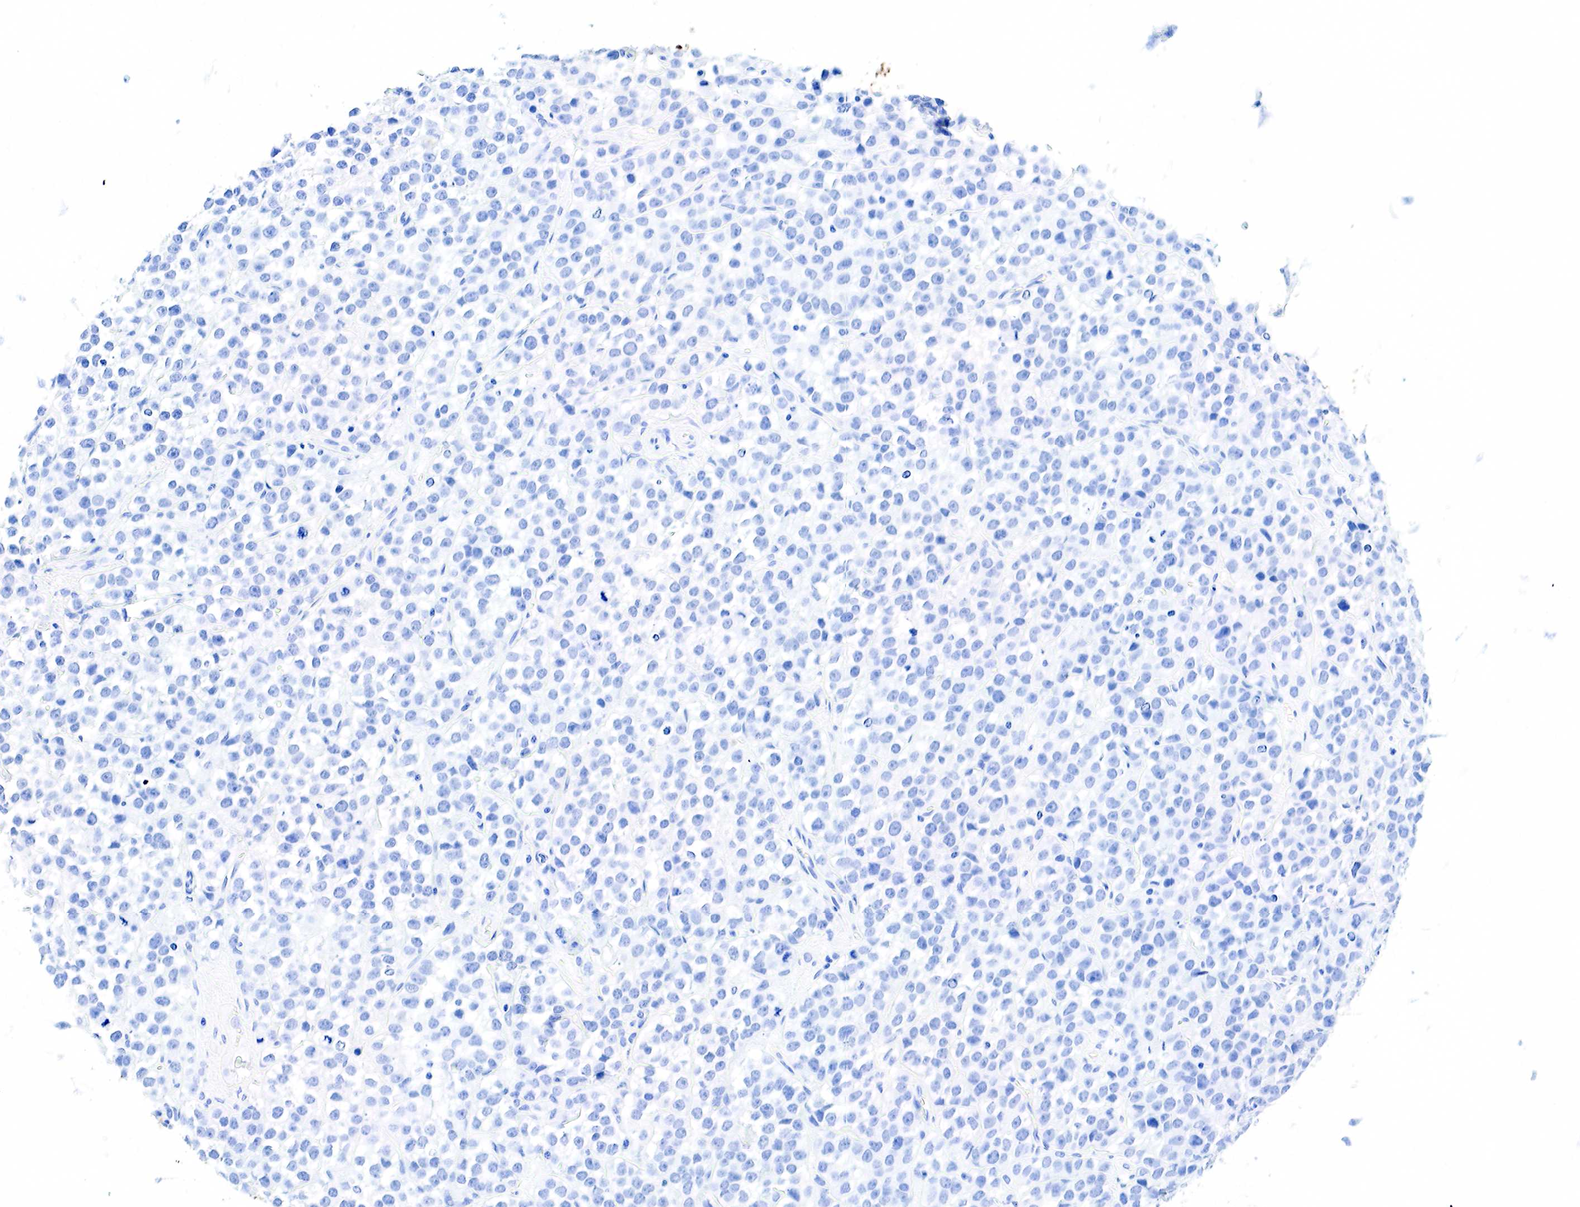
{"staining": {"intensity": "negative", "quantity": "none", "location": "none"}, "tissue": "testis cancer", "cell_type": "Tumor cells", "image_type": "cancer", "snomed": [{"axis": "morphology", "description": "Seminoma, NOS"}, {"axis": "topography", "description": "Testis"}], "caption": "The immunohistochemistry (IHC) image has no significant positivity in tumor cells of seminoma (testis) tissue. The staining was performed using DAB to visualize the protein expression in brown, while the nuclei were stained in blue with hematoxylin (Magnification: 20x).", "gene": "KRT7", "patient": {"sex": "male", "age": 25}}